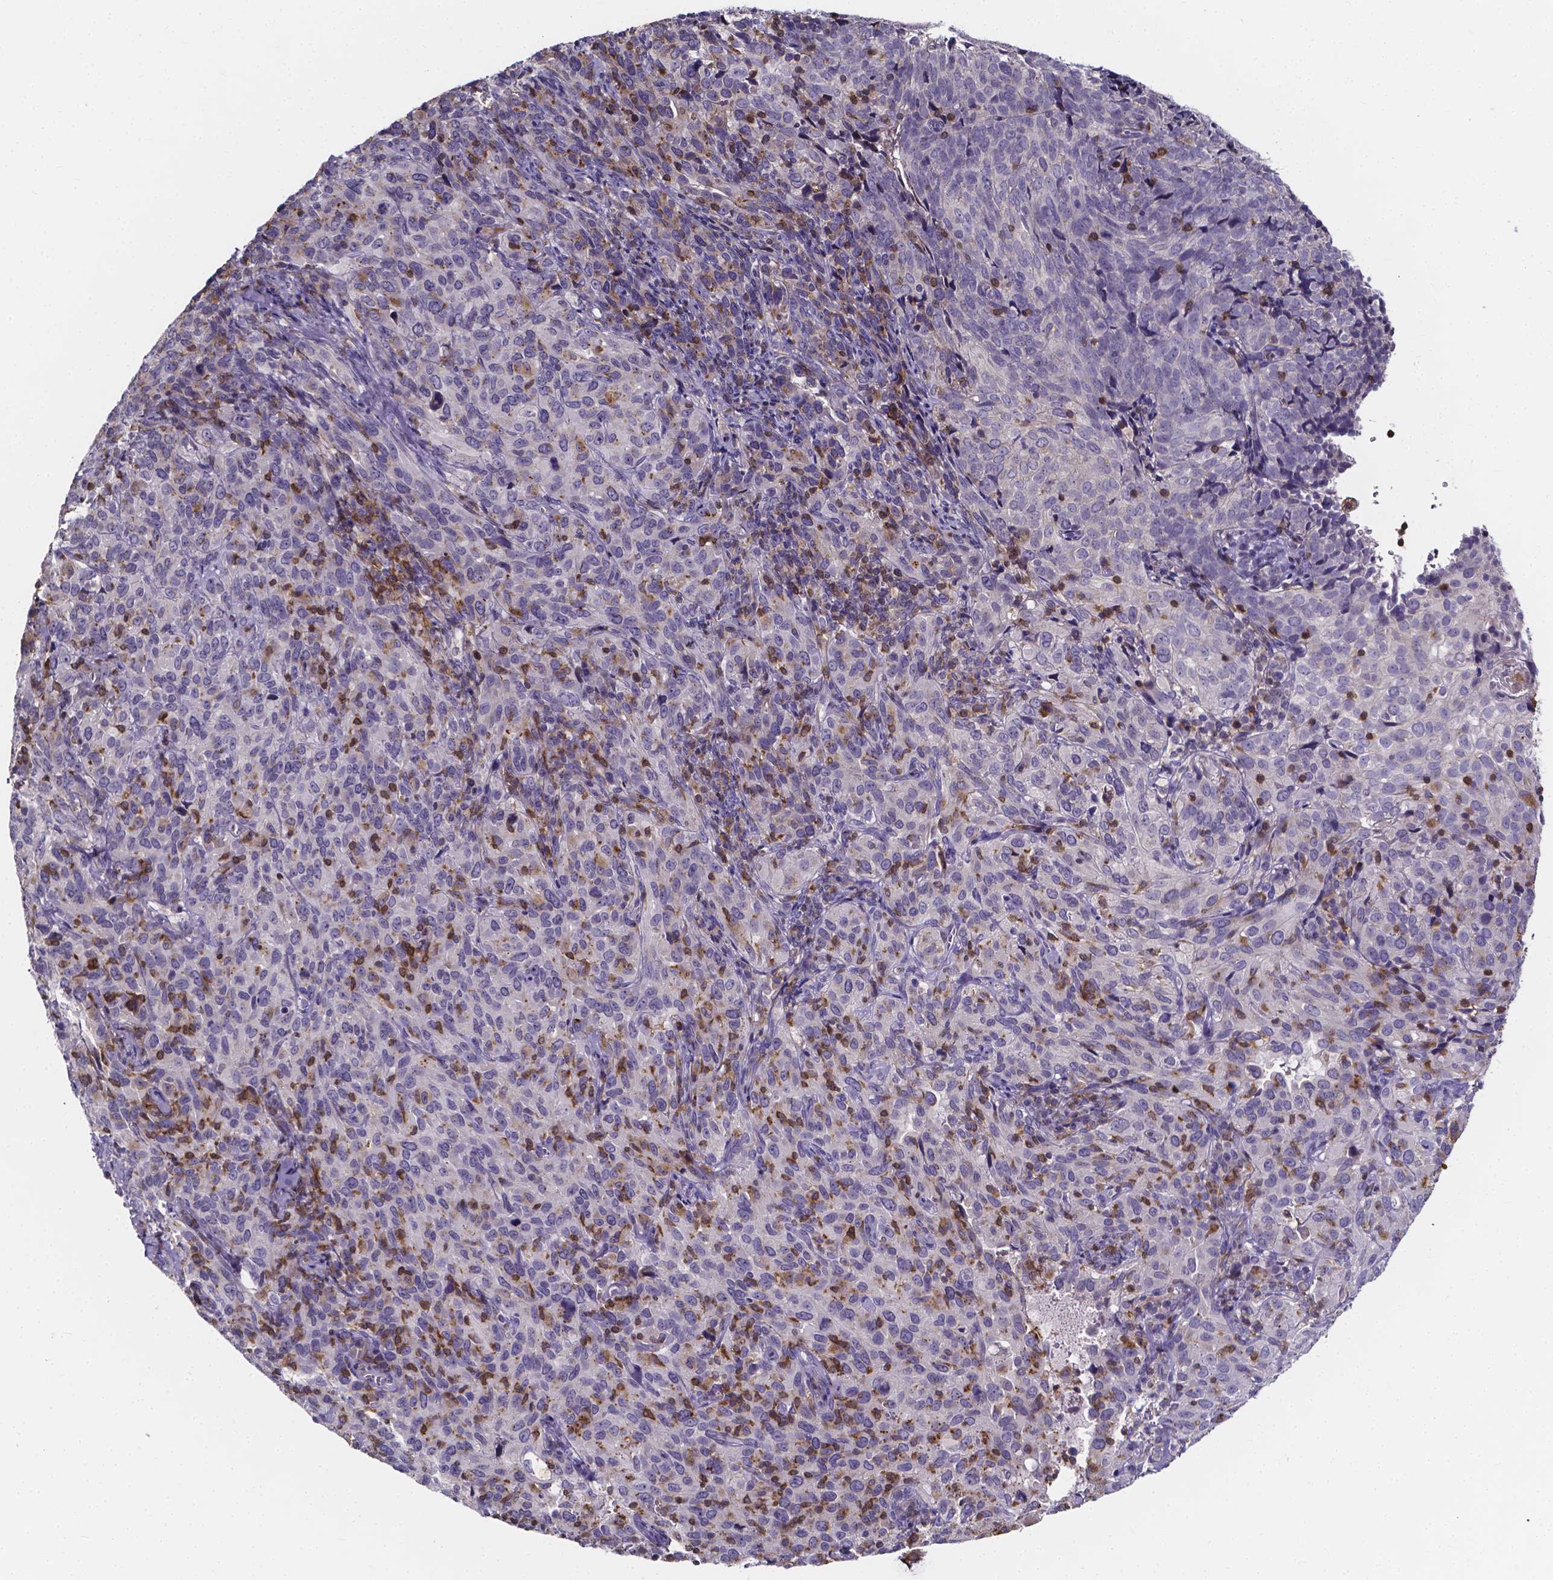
{"staining": {"intensity": "moderate", "quantity": "<25%", "location": "cytoplasmic/membranous"}, "tissue": "cervical cancer", "cell_type": "Tumor cells", "image_type": "cancer", "snomed": [{"axis": "morphology", "description": "Squamous cell carcinoma, NOS"}, {"axis": "topography", "description": "Cervix"}], "caption": "Brown immunohistochemical staining in cervical cancer reveals moderate cytoplasmic/membranous positivity in approximately <25% of tumor cells.", "gene": "THEMIS", "patient": {"sex": "female", "age": 51}}